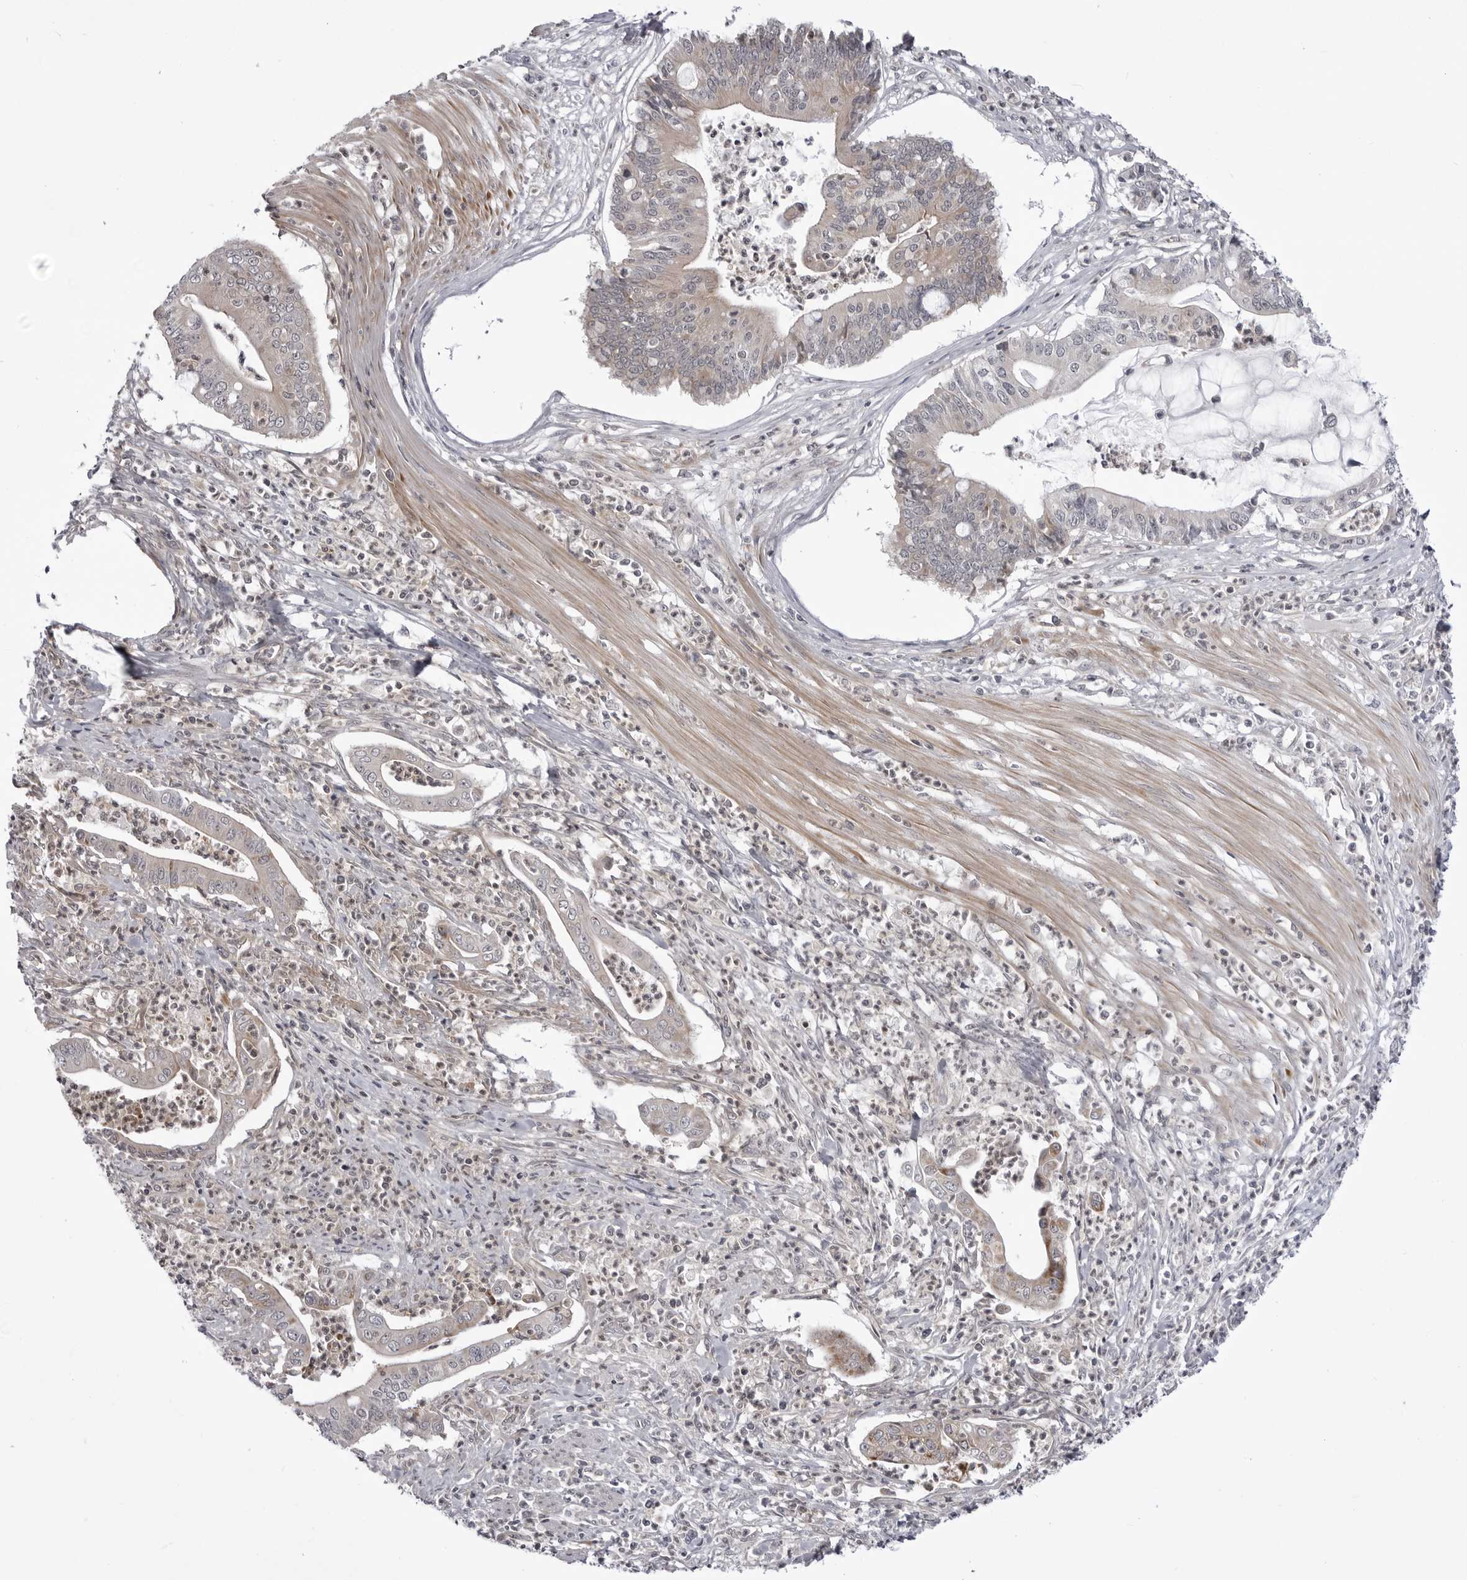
{"staining": {"intensity": "weak", "quantity": "<25%", "location": "cytoplasmic/membranous"}, "tissue": "pancreatic cancer", "cell_type": "Tumor cells", "image_type": "cancer", "snomed": [{"axis": "morphology", "description": "Adenocarcinoma, NOS"}, {"axis": "topography", "description": "Pancreas"}], "caption": "Tumor cells are negative for brown protein staining in adenocarcinoma (pancreatic). (Stains: DAB immunohistochemistry with hematoxylin counter stain, Microscopy: brightfield microscopy at high magnification).", "gene": "CCDC18", "patient": {"sex": "male", "age": 69}}